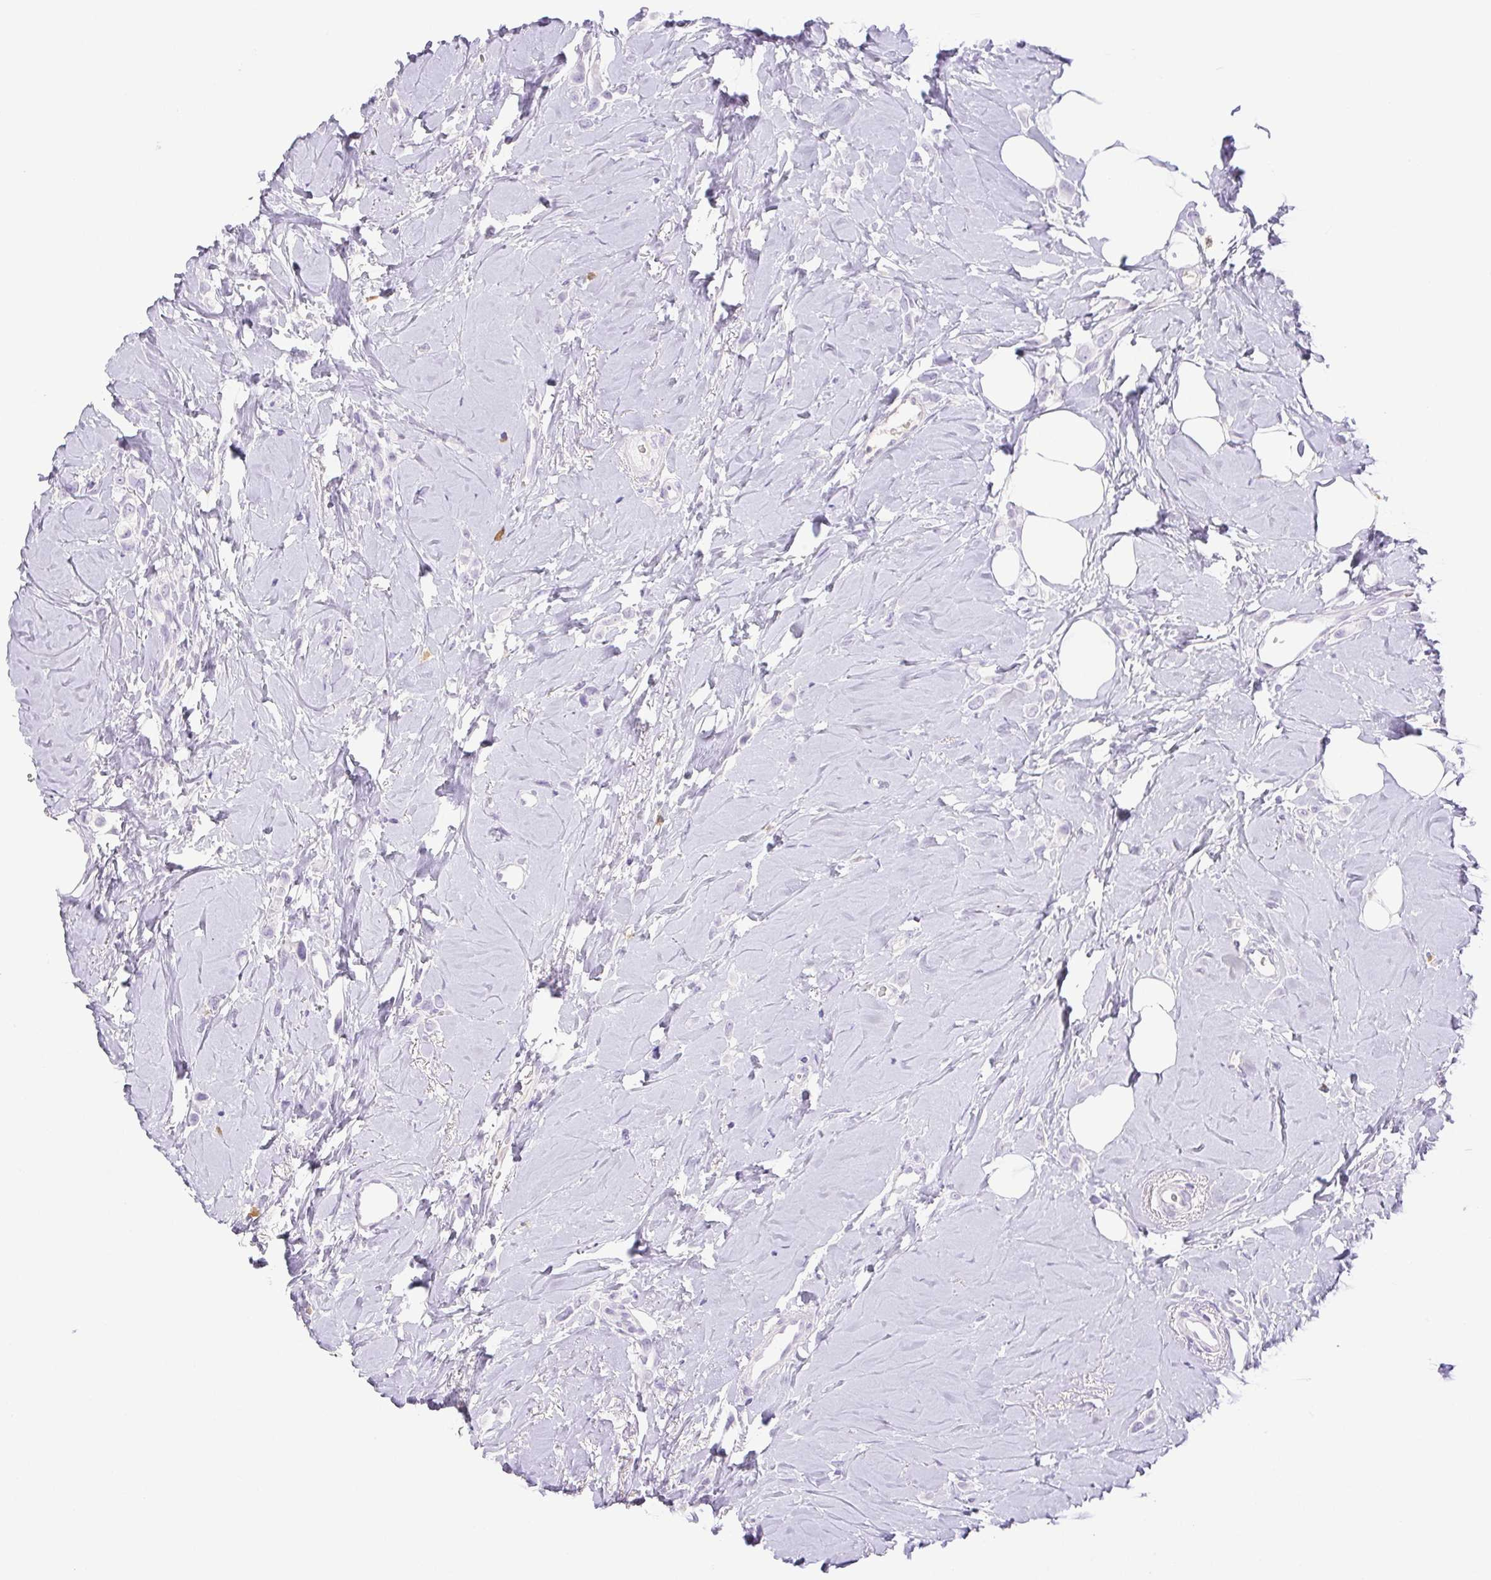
{"staining": {"intensity": "negative", "quantity": "none", "location": "none"}, "tissue": "breast cancer", "cell_type": "Tumor cells", "image_type": "cancer", "snomed": [{"axis": "morphology", "description": "Lobular carcinoma"}, {"axis": "topography", "description": "Breast"}], "caption": "Human lobular carcinoma (breast) stained for a protein using immunohistochemistry (IHC) displays no staining in tumor cells.", "gene": "PAPPA2", "patient": {"sex": "female", "age": 66}}